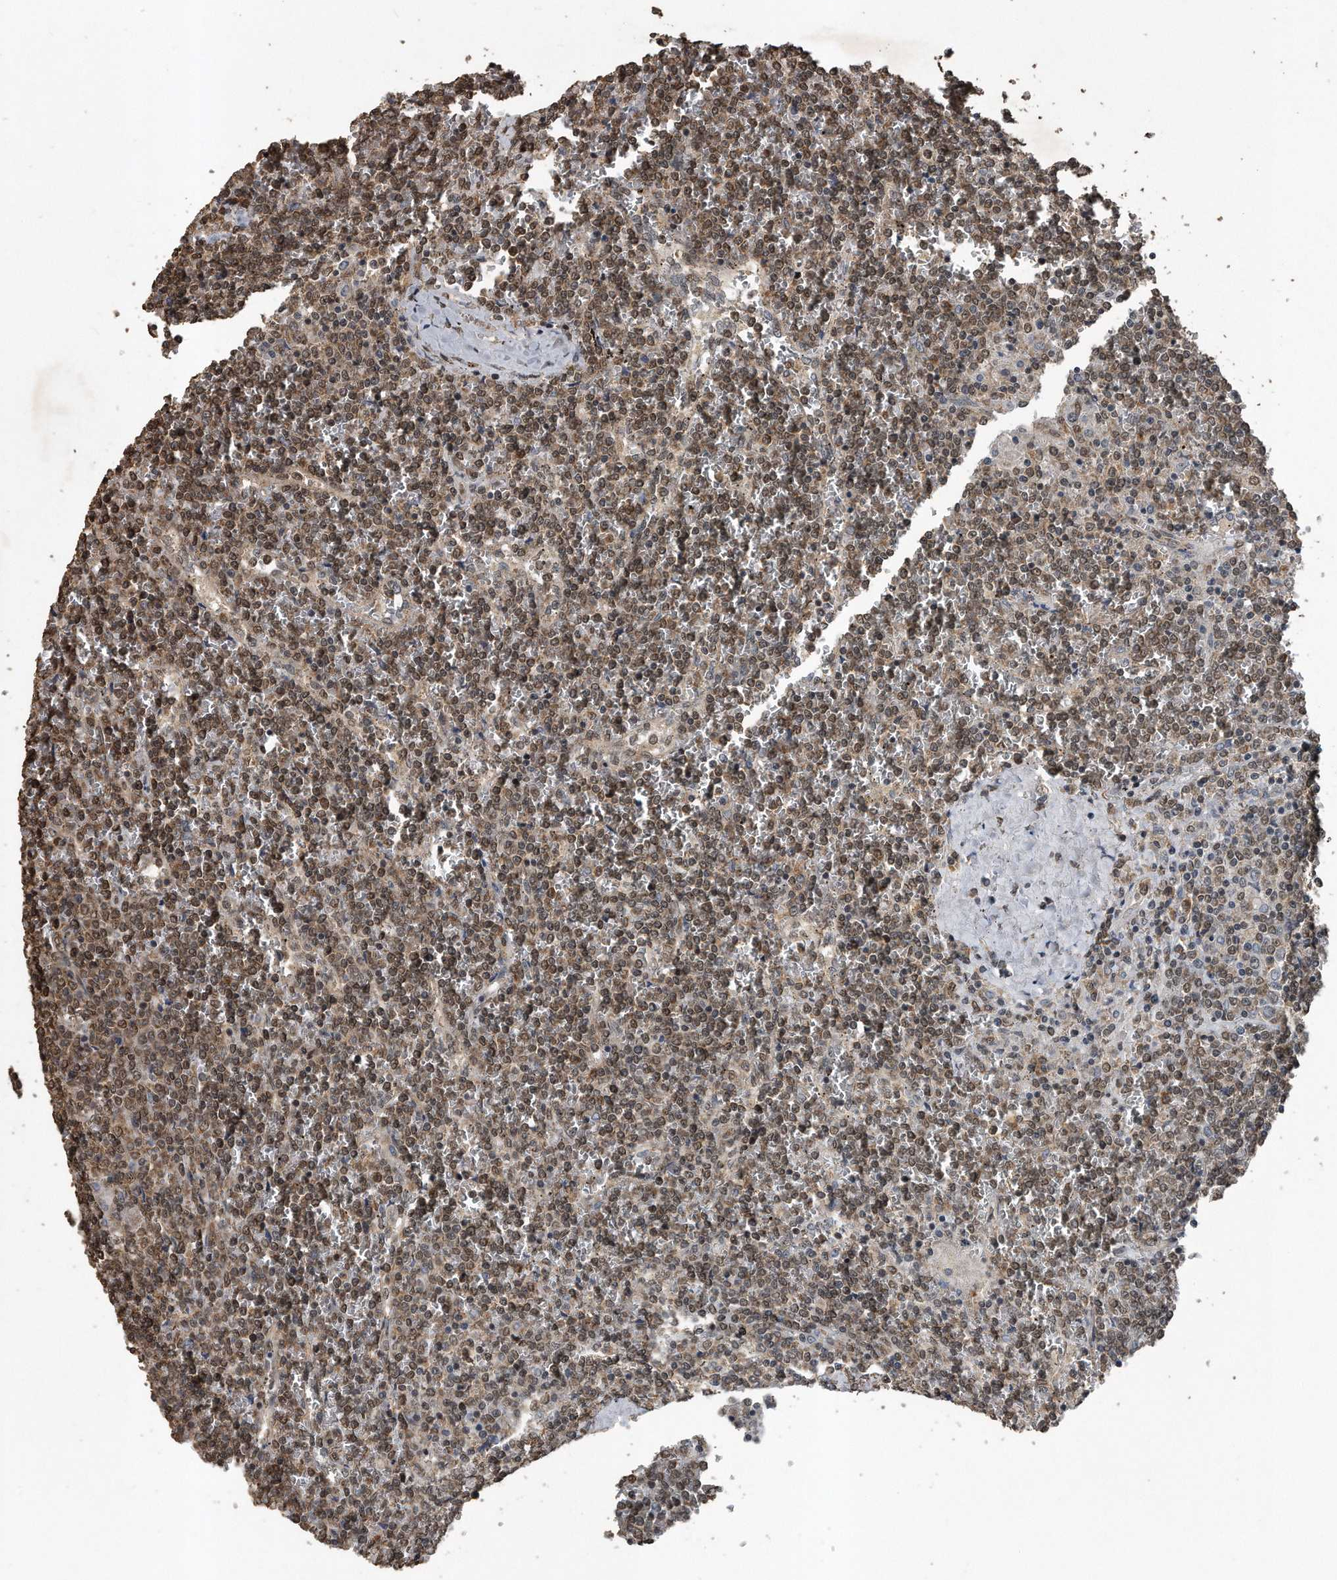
{"staining": {"intensity": "weak", "quantity": ">75%", "location": "cytoplasmic/membranous,nuclear"}, "tissue": "lymphoma", "cell_type": "Tumor cells", "image_type": "cancer", "snomed": [{"axis": "morphology", "description": "Malignant lymphoma, non-Hodgkin's type, Low grade"}, {"axis": "topography", "description": "Spleen"}], "caption": "This is an image of IHC staining of lymphoma, which shows weak expression in the cytoplasmic/membranous and nuclear of tumor cells.", "gene": "CRYZL1", "patient": {"sex": "female", "age": 19}}